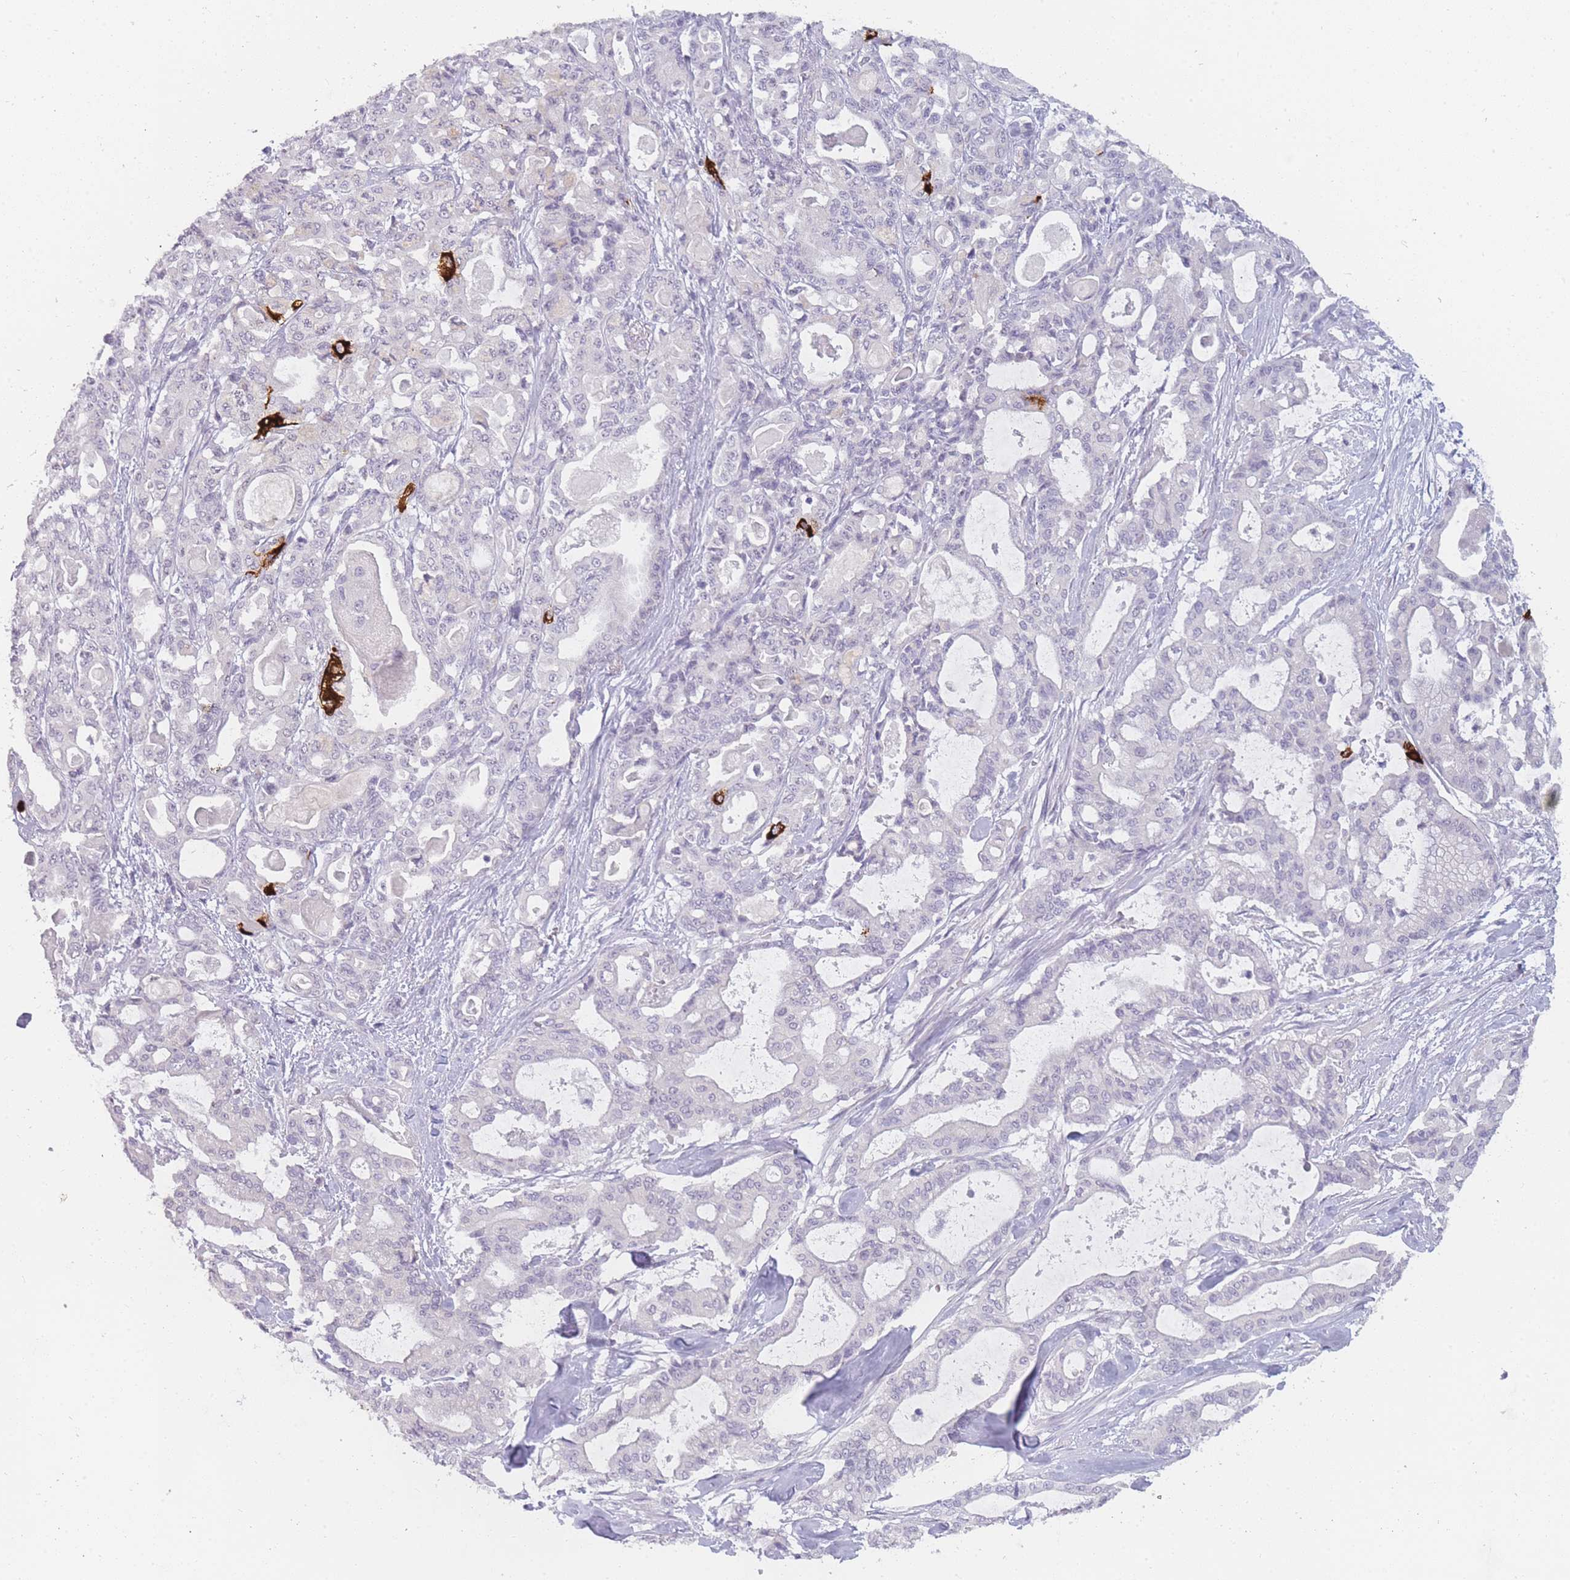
{"staining": {"intensity": "strong", "quantity": "<25%", "location": "cytoplasmic/membranous"}, "tissue": "pancreatic cancer", "cell_type": "Tumor cells", "image_type": "cancer", "snomed": [{"axis": "morphology", "description": "Adenocarcinoma, NOS"}, {"axis": "topography", "description": "Pancreas"}], "caption": "Adenocarcinoma (pancreatic) stained with a brown dye demonstrates strong cytoplasmic/membranous positive staining in approximately <25% of tumor cells.", "gene": "INS", "patient": {"sex": "male", "age": 63}}